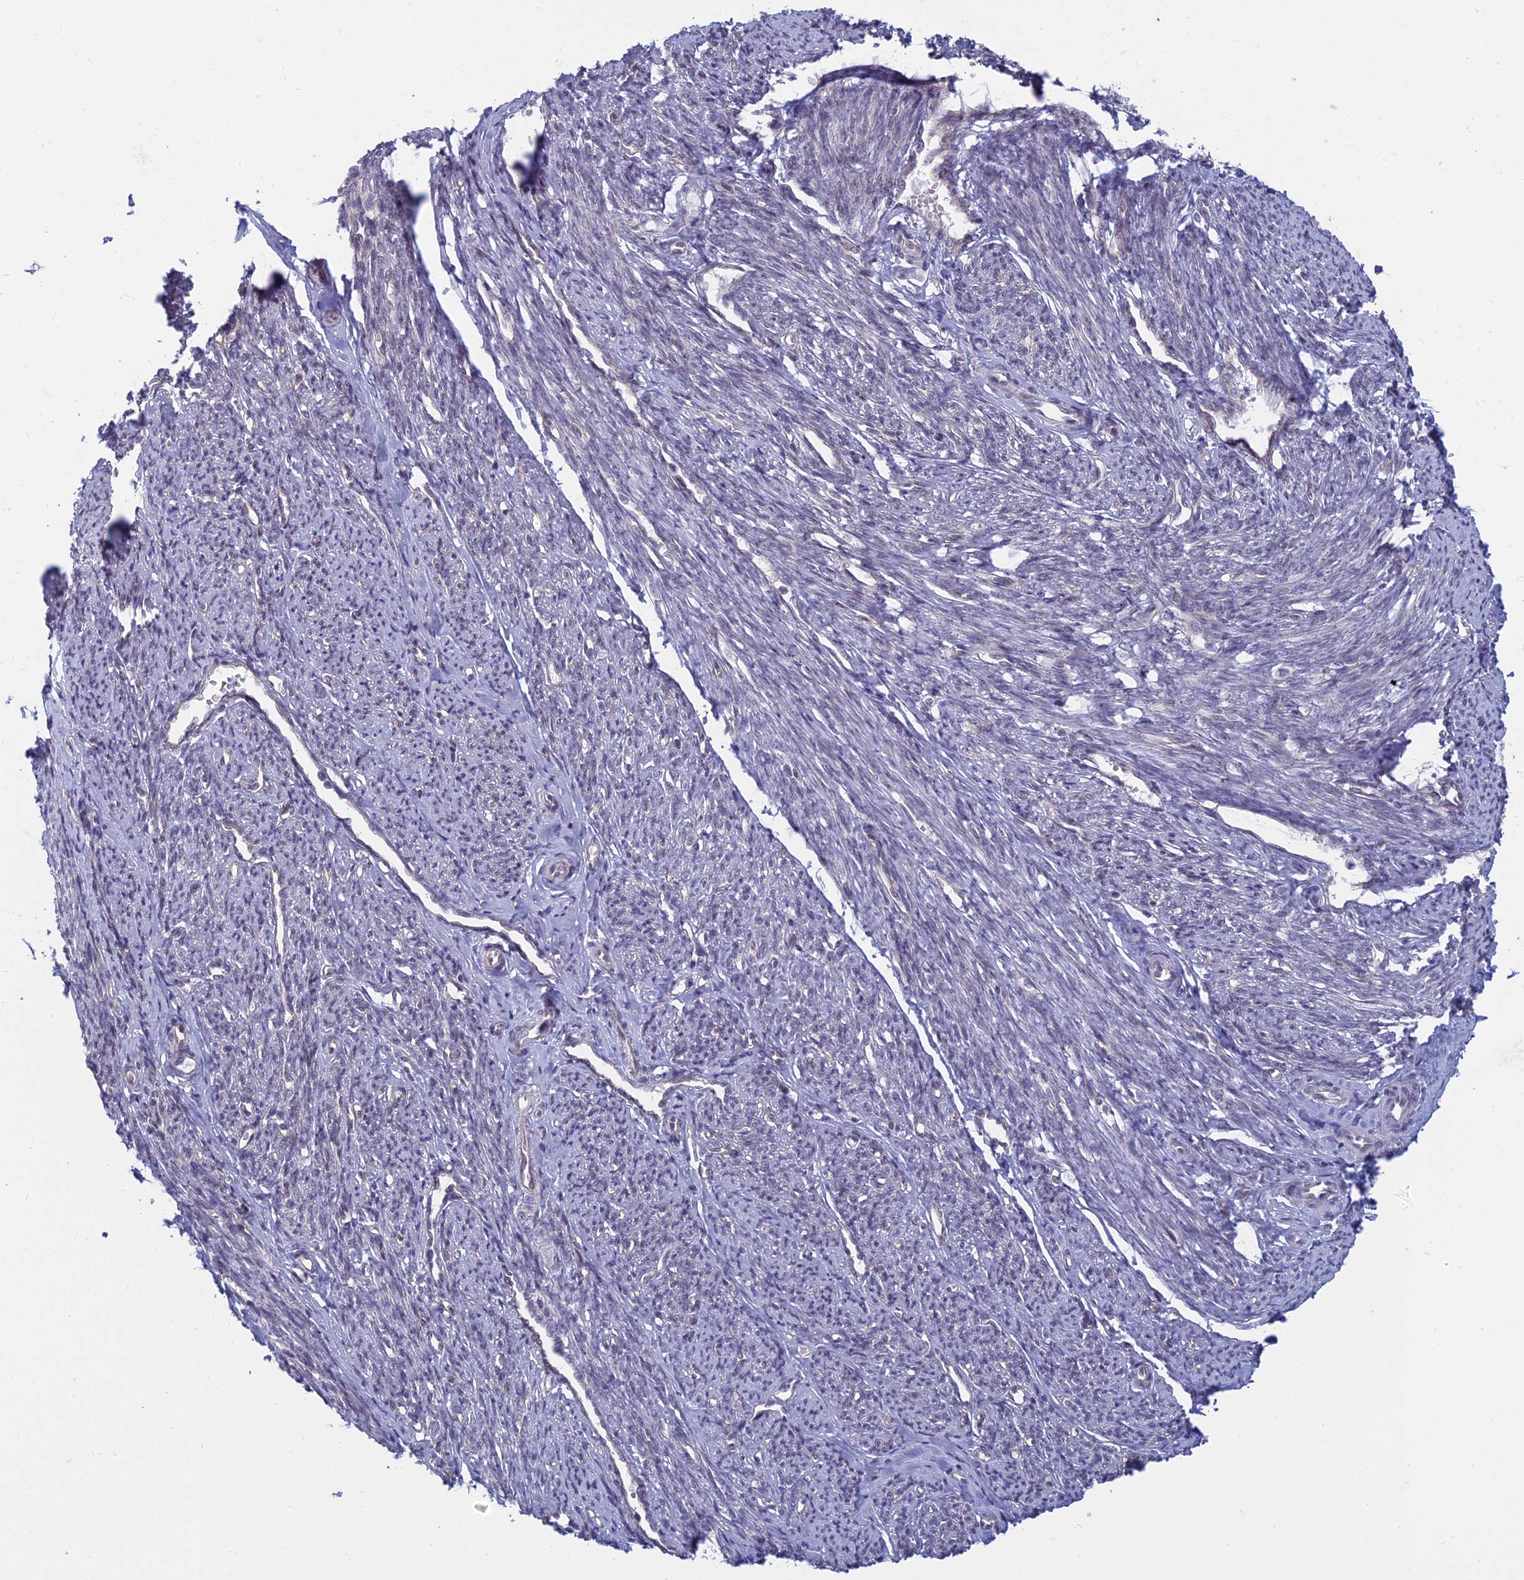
{"staining": {"intensity": "weak", "quantity": "25%-75%", "location": "cytoplasmic/membranous"}, "tissue": "smooth muscle", "cell_type": "Smooth muscle cells", "image_type": "normal", "snomed": [{"axis": "morphology", "description": "Normal tissue, NOS"}, {"axis": "topography", "description": "Smooth muscle"}, {"axis": "topography", "description": "Uterus"}], "caption": "Approximately 25%-75% of smooth muscle cells in benign human smooth muscle display weak cytoplasmic/membranous protein staining as visualized by brown immunohistochemical staining.", "gene": "RPS19BP1", "patient": {"sex": "female", "age": 59}}